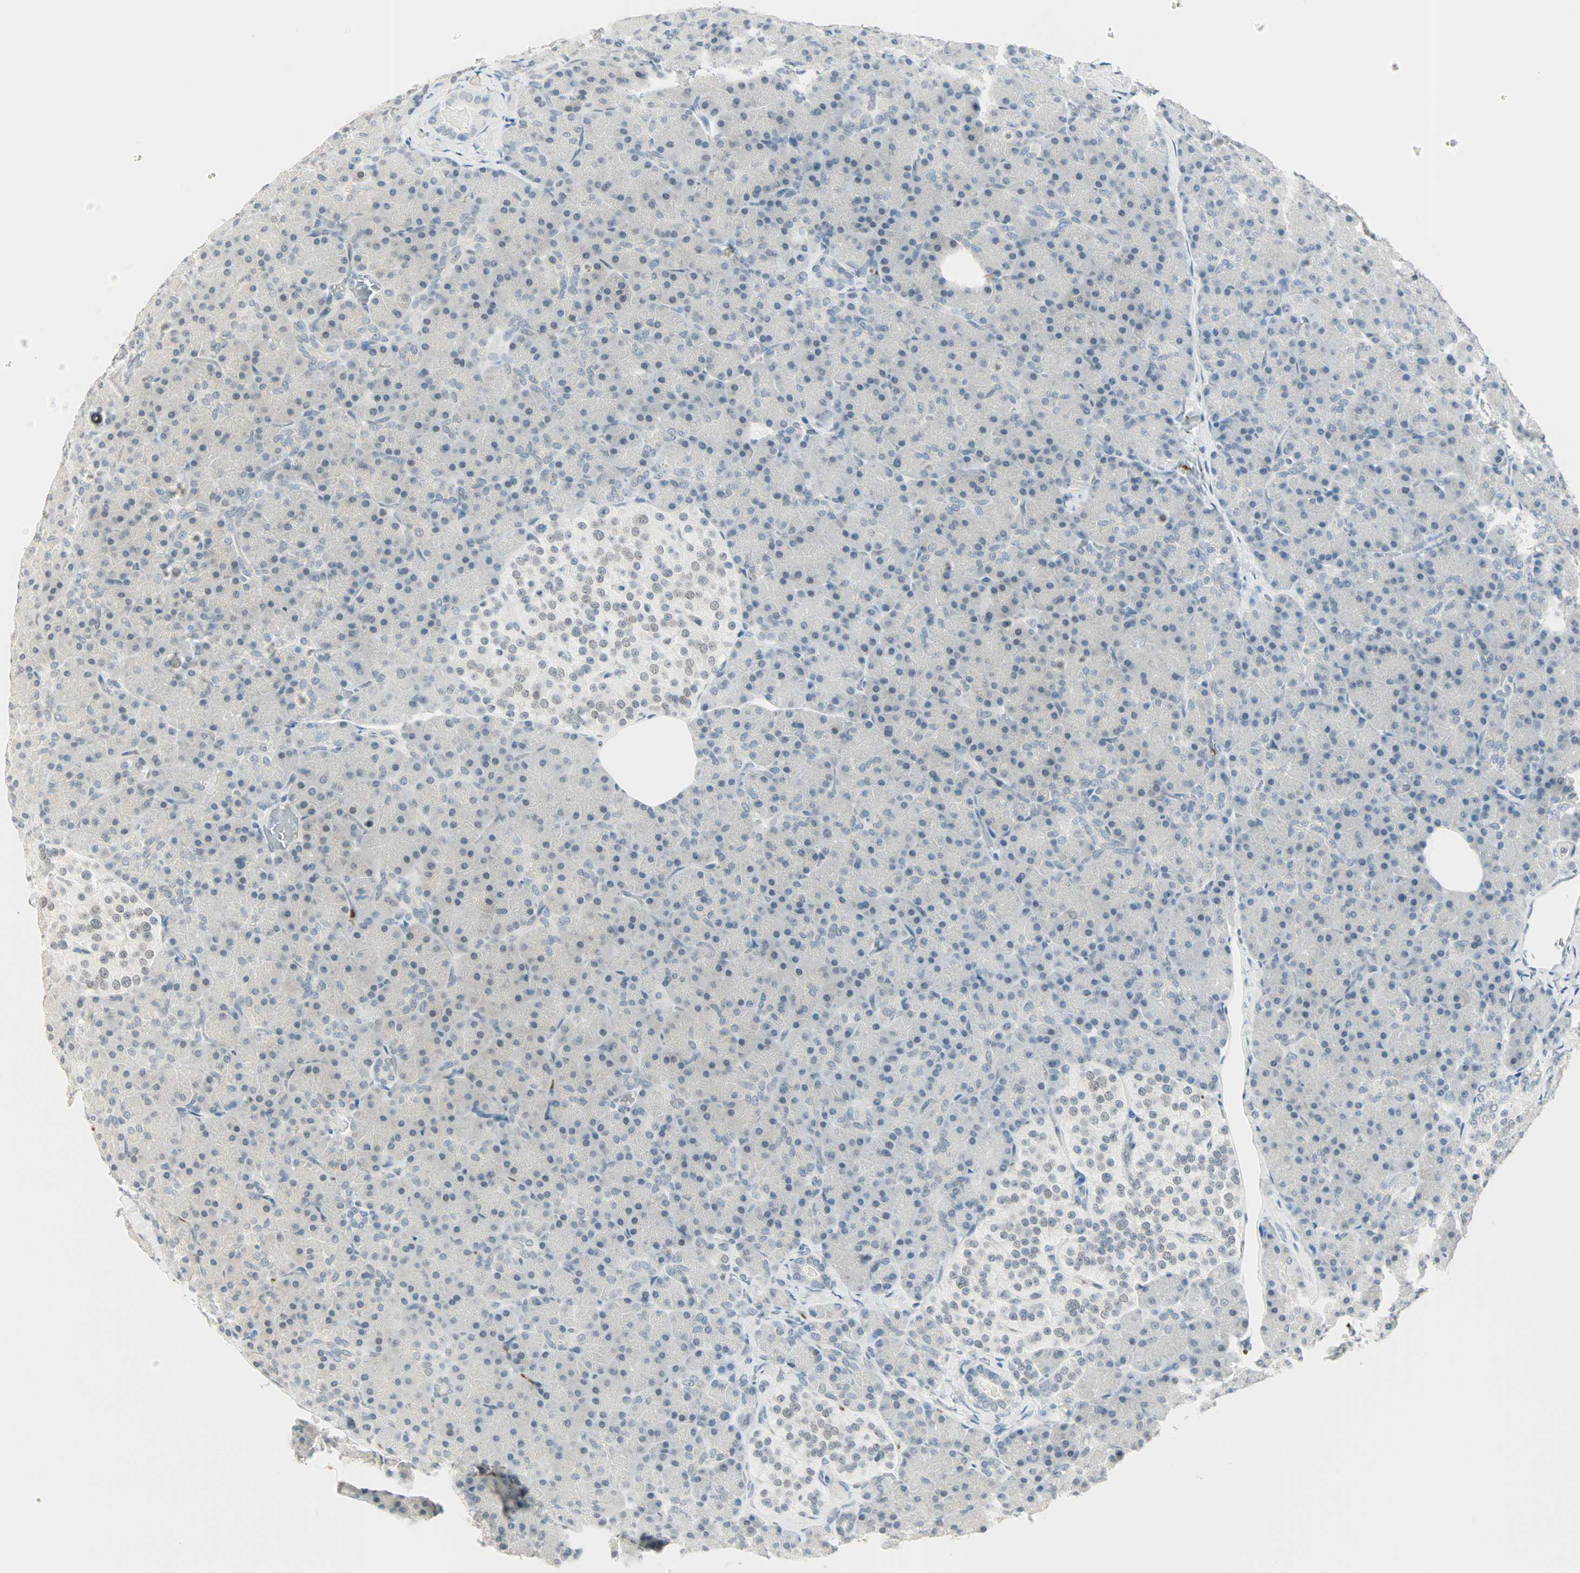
{"staining": {"intensity": "weak", "quantity": "<25%", "location": "cytoplasmic/membranous"}, "tissue": "pancreas", "cell_type": "Exocrine glandular cells", "image_type": "normal", "snomed": [{"axis": "morphology", "description": "Normal tissue, NOS"}, {"axis": "topography", "description": "Pancreas"}], "caption": "A photomicrograph of human pancreas is negative for staining in exocrine glandular cells. (DAB immunohistochemistry, high magnification).", "gene": "BCAN", "patient": {"sex": "female", "age": 43}}